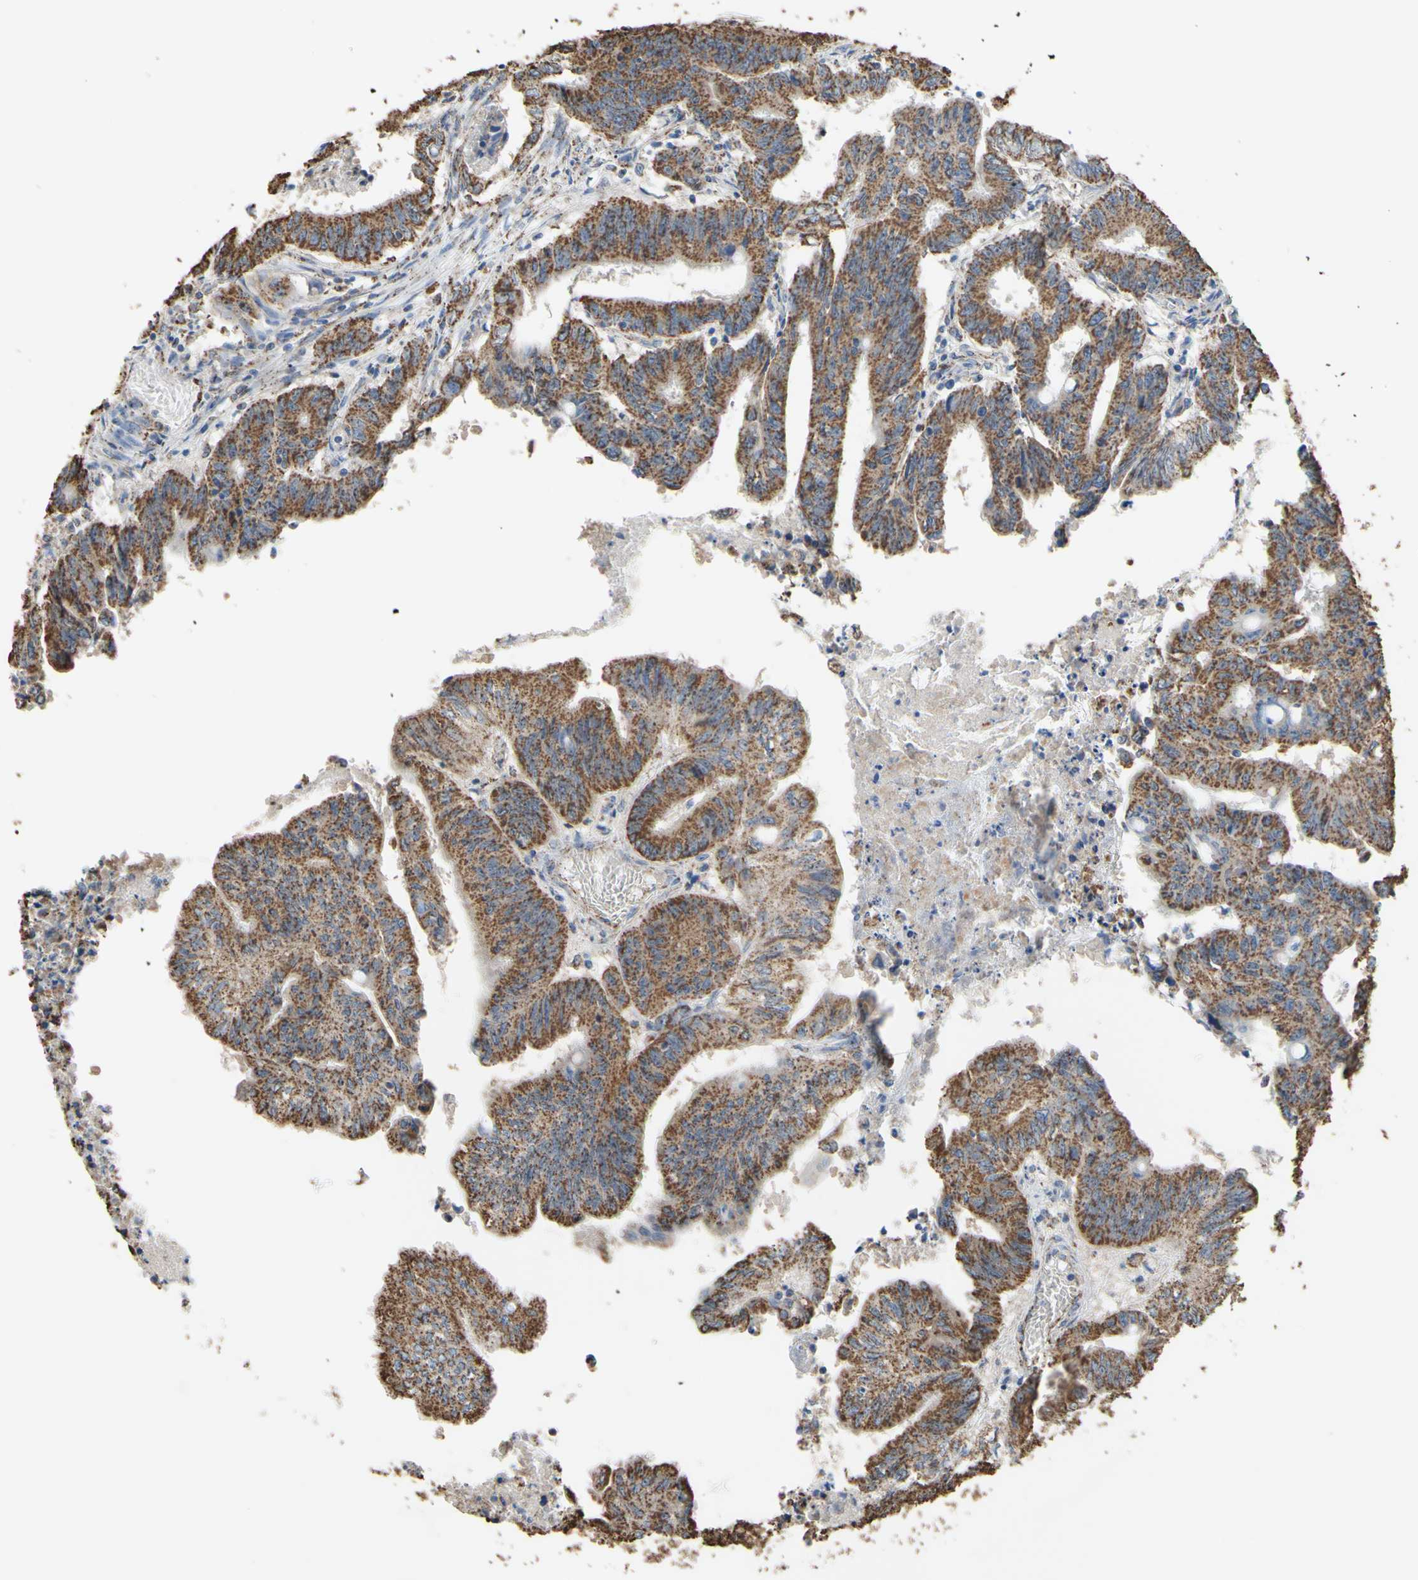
{"staining": {"intensity": "moderate", "quantity": ">75%", "location": "cytoplasmic/membranous"}, "tissue": "colorectal cancer", "cell_type": "Tumor cells", "image_type": "cancer", "snomed": [{"axis": "morphology", "description": "Adenocarcinoma, NOS"}, {"axis": "topography", "description": "Colon"}], "caption": "Colorectal cancer tissue reveals moderate cytoplasmic/membranous positivity in about >75% of tumor cells The staining is performed using DAB brown chromogen to label protein expression. The nuclei are counter-stained blue using hematoxylin.", "gene": "CMKLR2", "patient": {"sex": "male", "age": 45}}